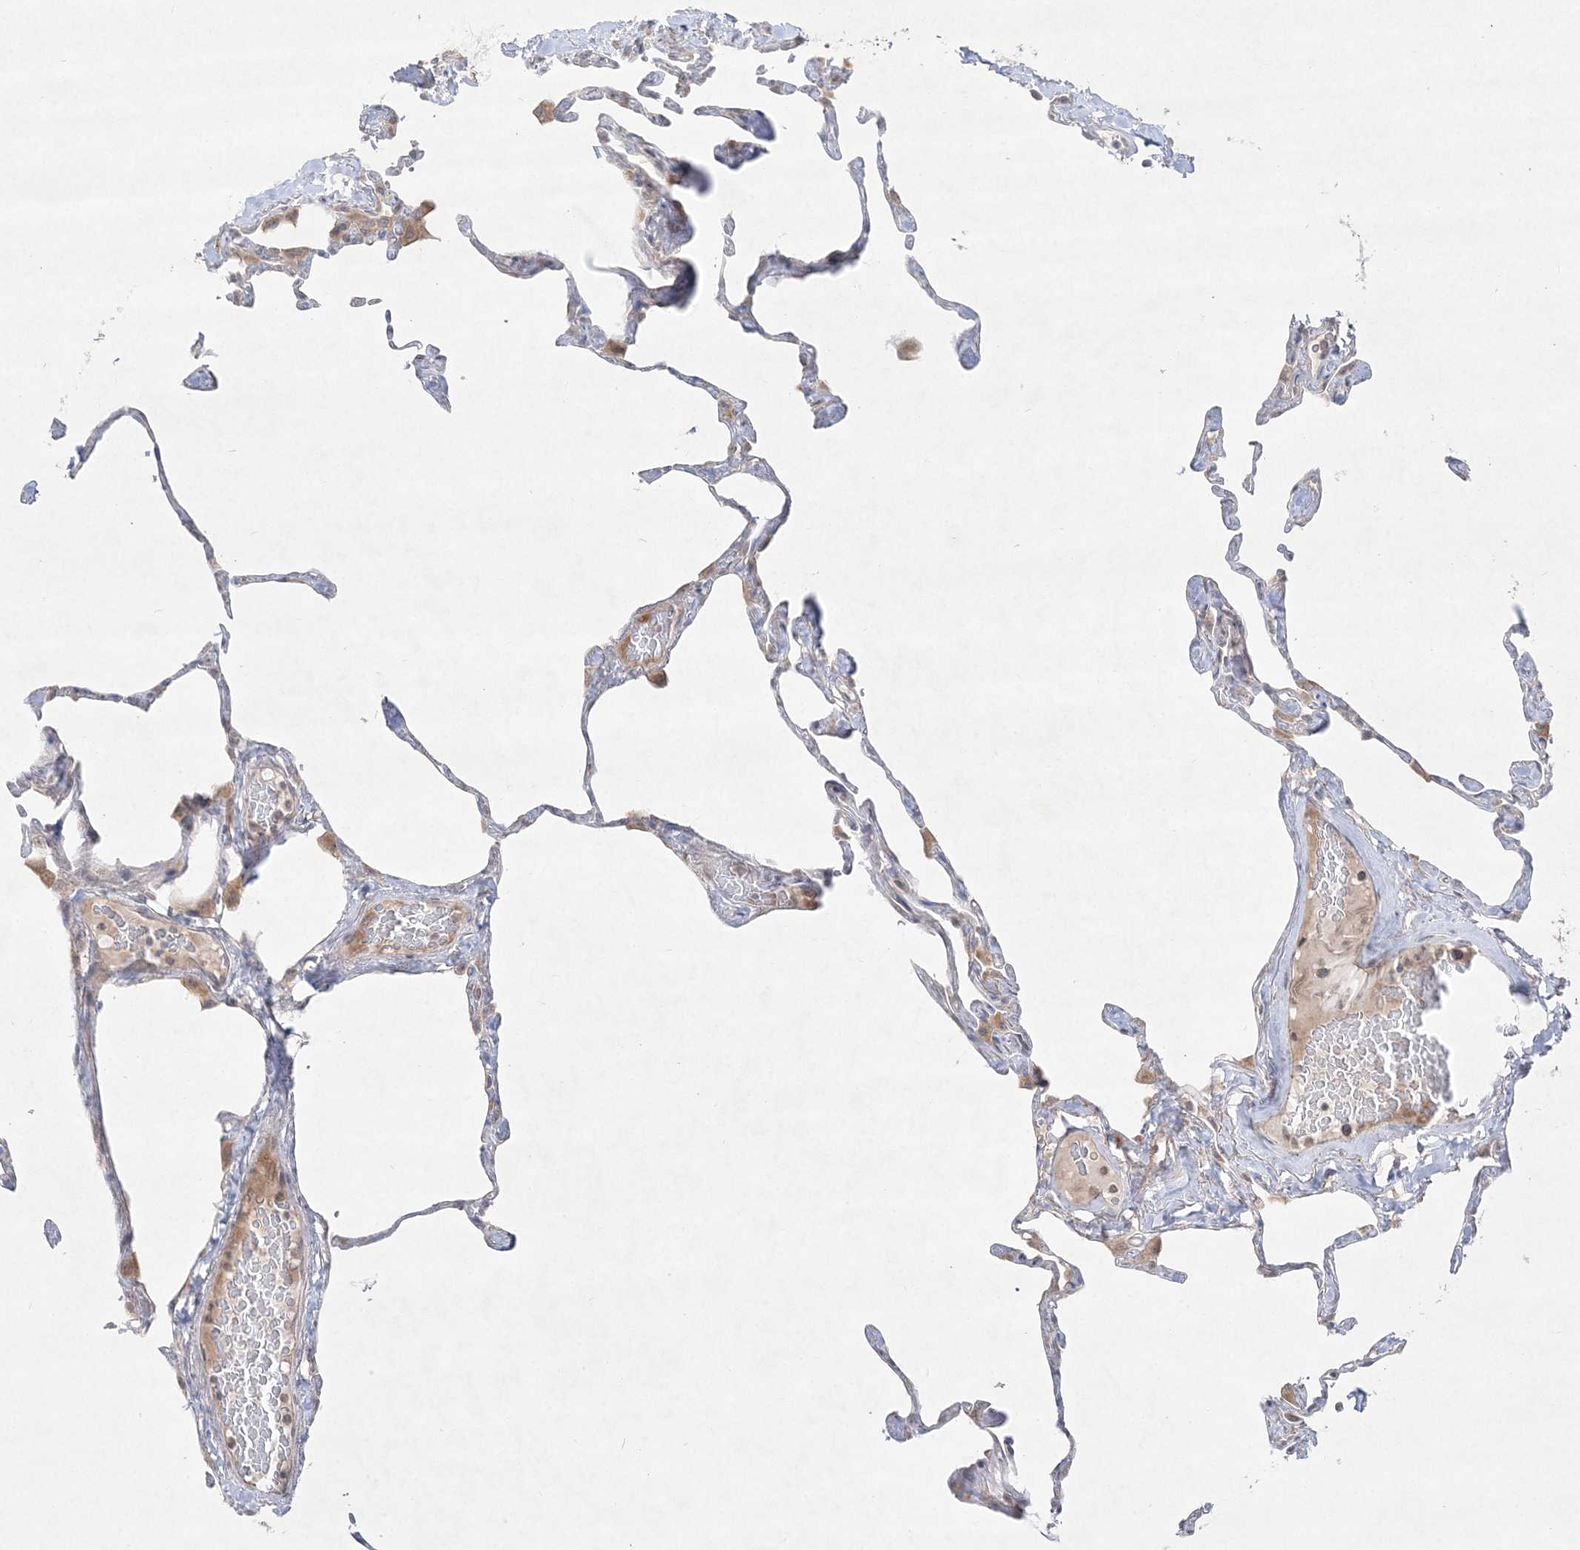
{"staining": {"intensity": "negative", "quantity": "none", "location": "none"}, "tissue": "lung", "cell_type": "Alveolar cells", "image_type": "normal", "snomed": [{"axis": "morphology", "description": "Normal tissue, NOS"}, {"axis": "topography", "description": "Lung"}], "caption": "Micrograph shows no significant protein expression in alveolar cells of benign lung. Nuclei are stained in blue.", "gene": "CLNK", "patient": {"sex": "male", "age": 65}}